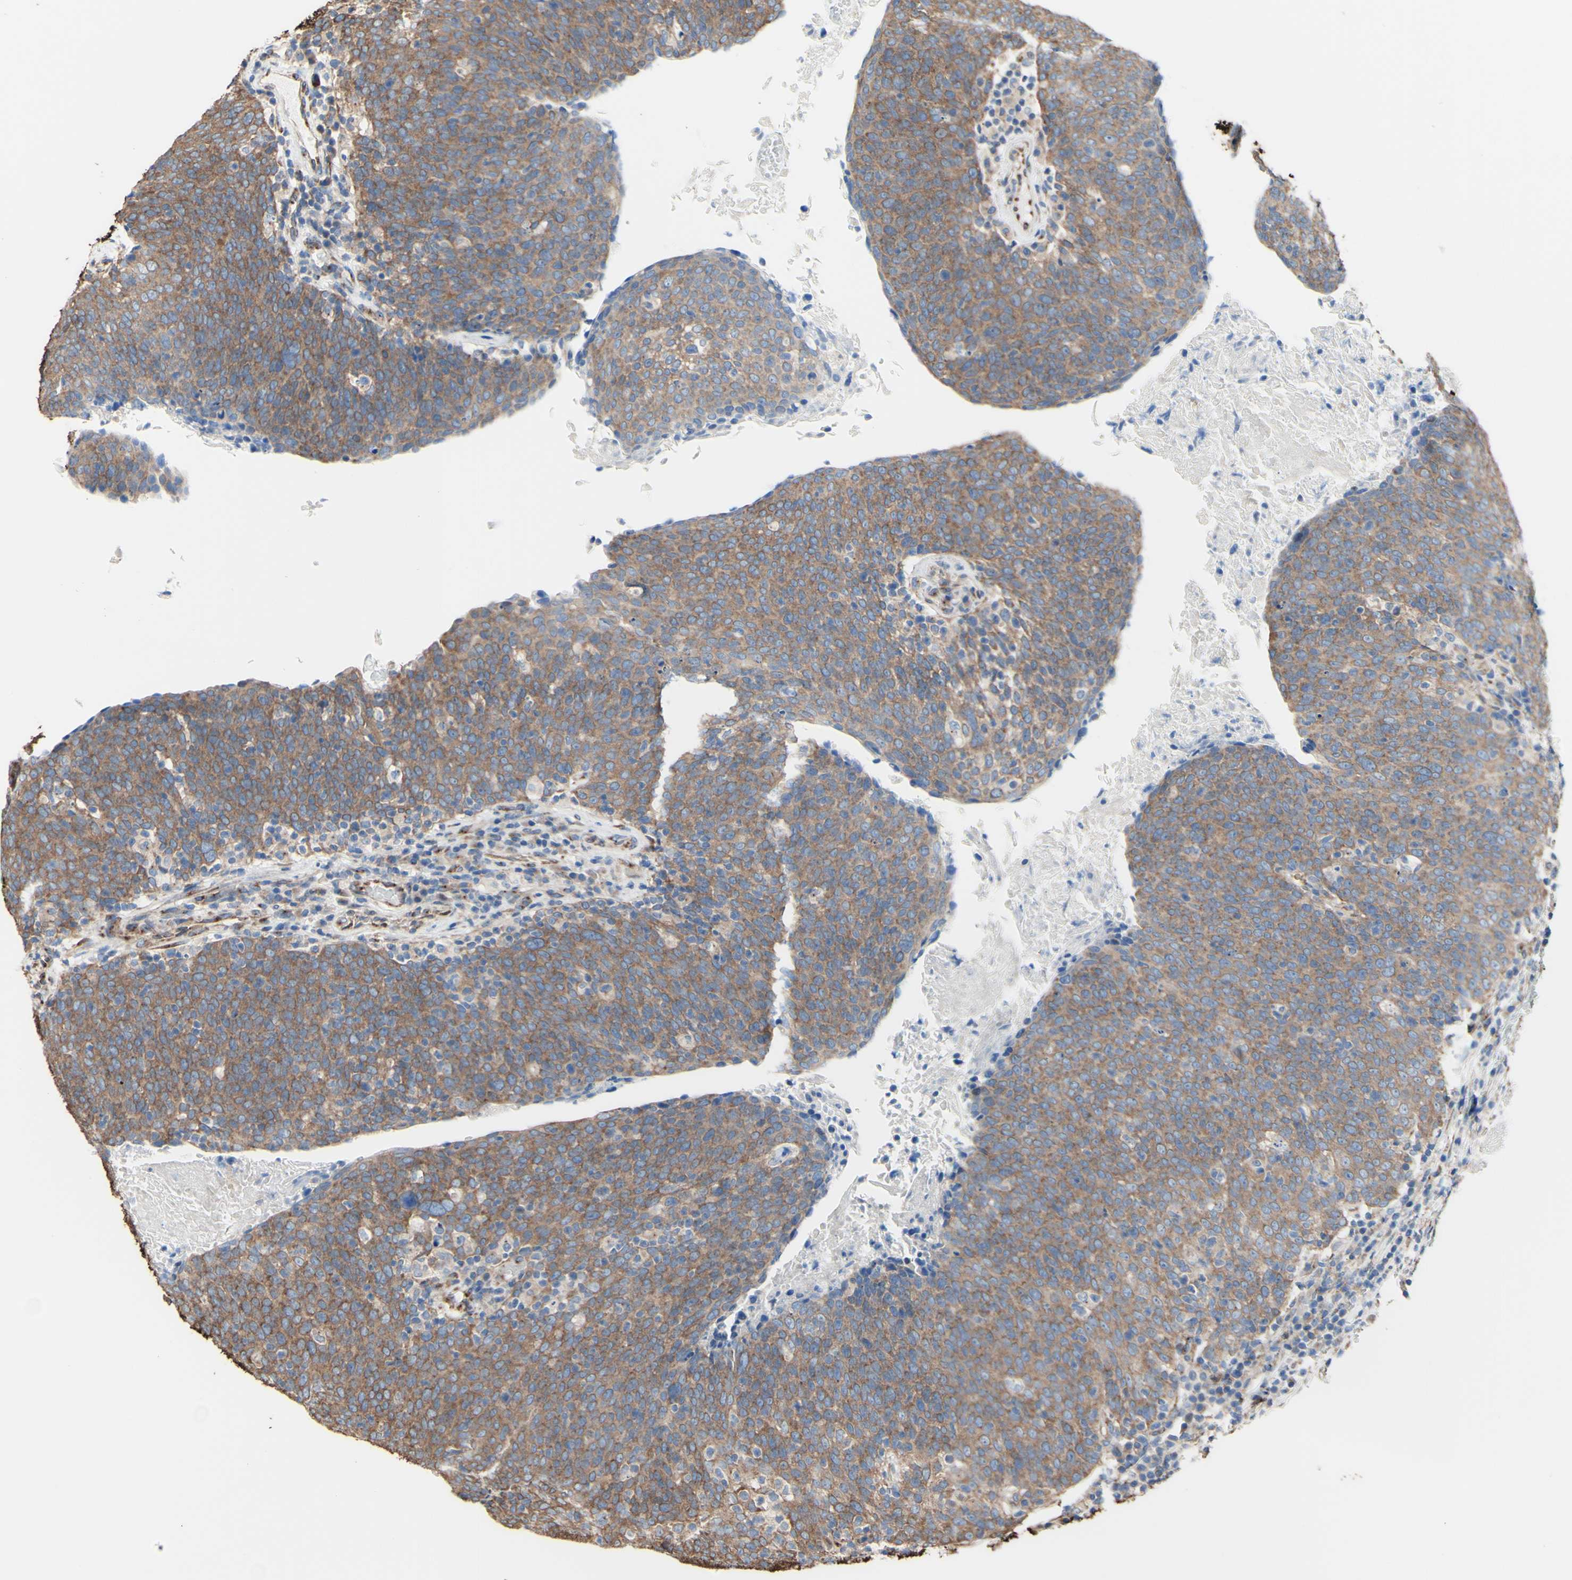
{"staining": {"intensity": "moderate", "quantity": ">75%", "location": "cytoplasmic/membranous"}, "tissue": "head and neck cancer", "cell_type": "Tumor cells", "image_type": "cancer", "snomed": [{"axis": "morphology", "description": "Squamous cell carcinoma, NOS"}, {"axis": "morphology", "description": "Squamous cell carcinoma, metastatic, NOS"}, {"axis": "topography", "description": "Lymph node"}, {"axis": "topography", "description": "Head-Neck"}], "caption": "Immunohistochemical staining of head and neck cancer (squamous cell carcinoma) shows medium levels of moderate cytoplasmic/membranous protein staining in approximately >75% of tumor cells.", "gene": "LRIG3", "patient": {"sex": "male", "age": 62}}